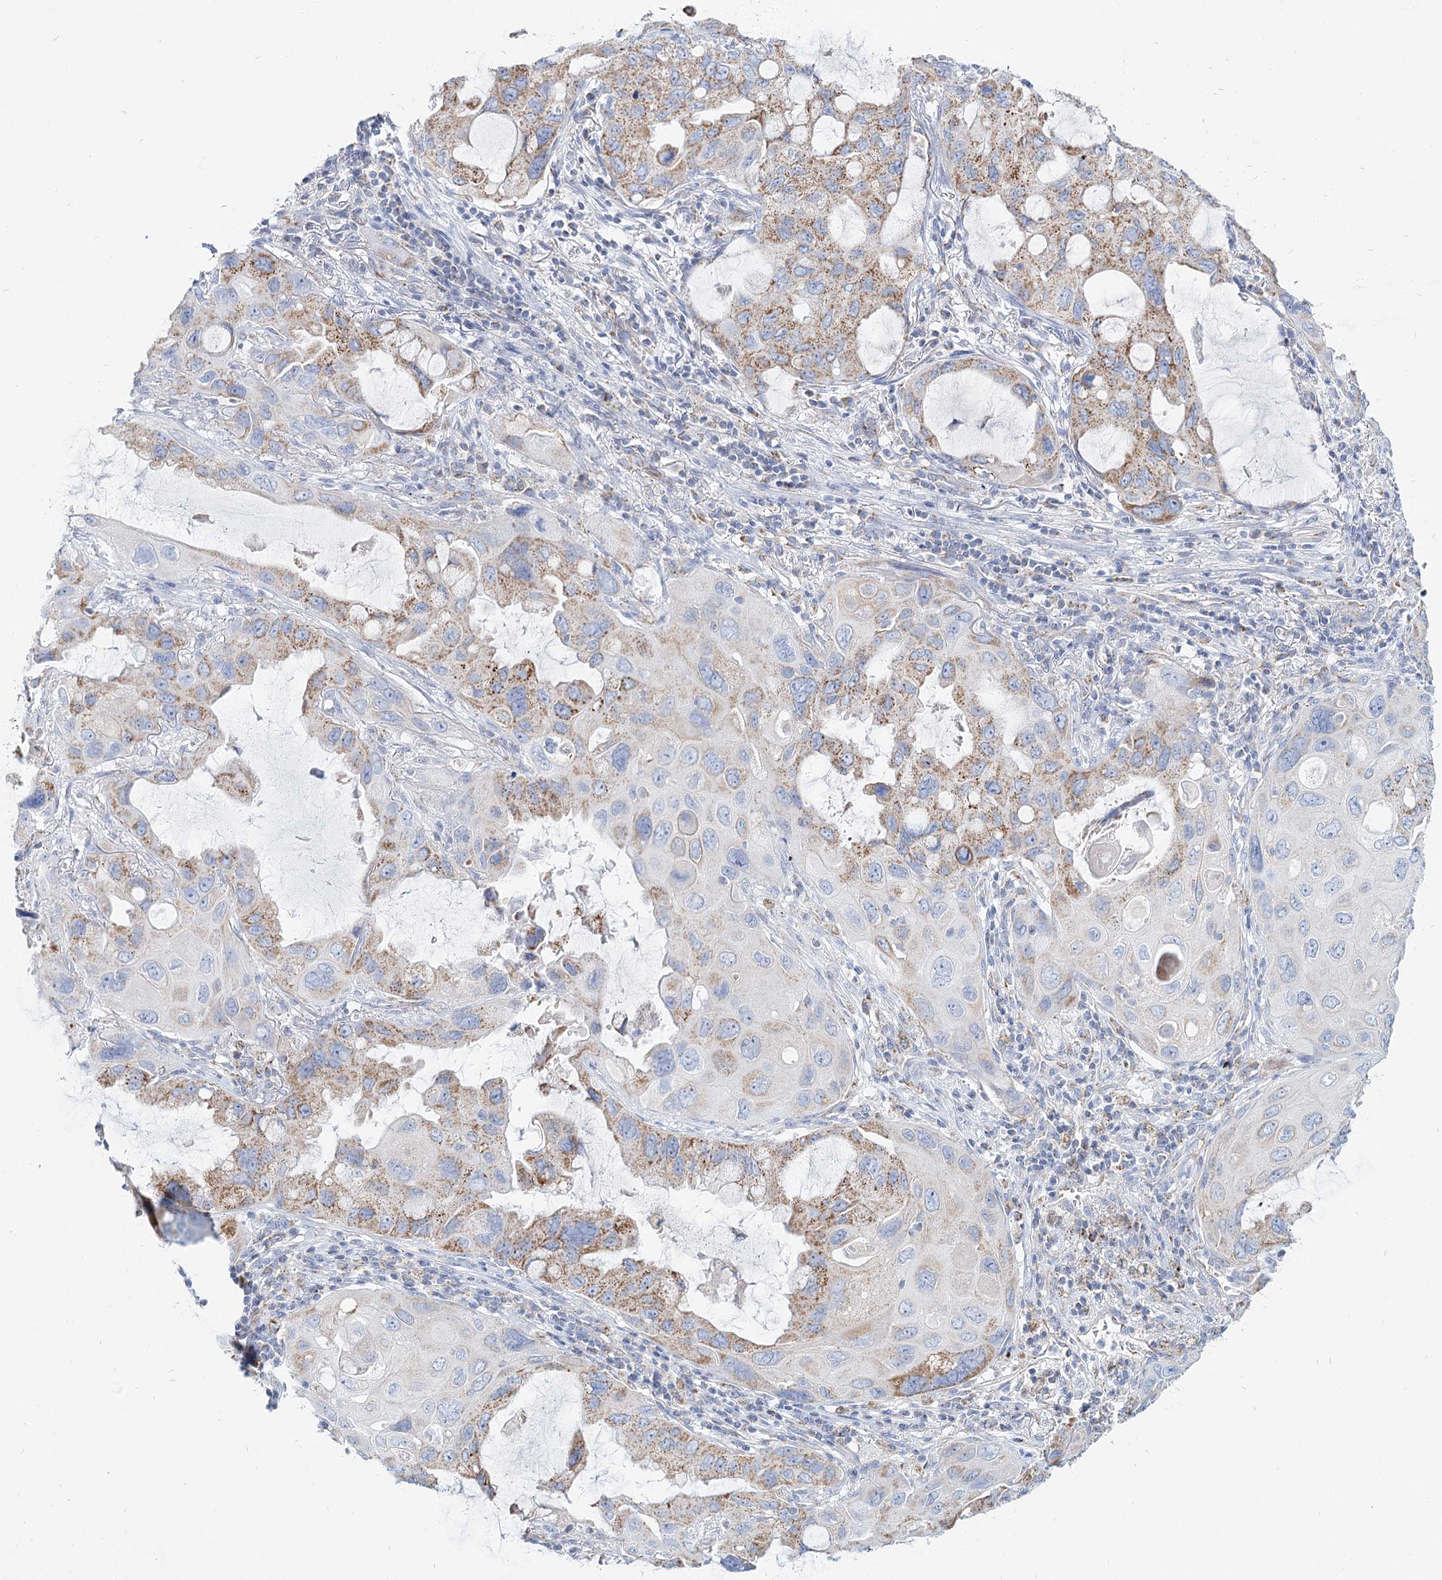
{"staining": {"intensity": "moderate", "quantity": "25%-75%", "location": "cytoplasmic/membranous"}, "tissue": "lung cancer", "cell_type": "Tumor cells", "image_type": "cancer", "snomed": [{"axis": "morphology", "description": "Squamous cell carcinoma, NOS"}, {"axis": "topography", "description": "Lung"}], "caption": "Immunohistochemical staining of human lung cancer (squamous cell carcinoma) demonstrates medium levels of moderate cytoplasmic/membranous protein positivity in approximately 25%-75% of tumor cells.", "gene": "MCCC2", "patient": {"sex": "female", "age": 73}}